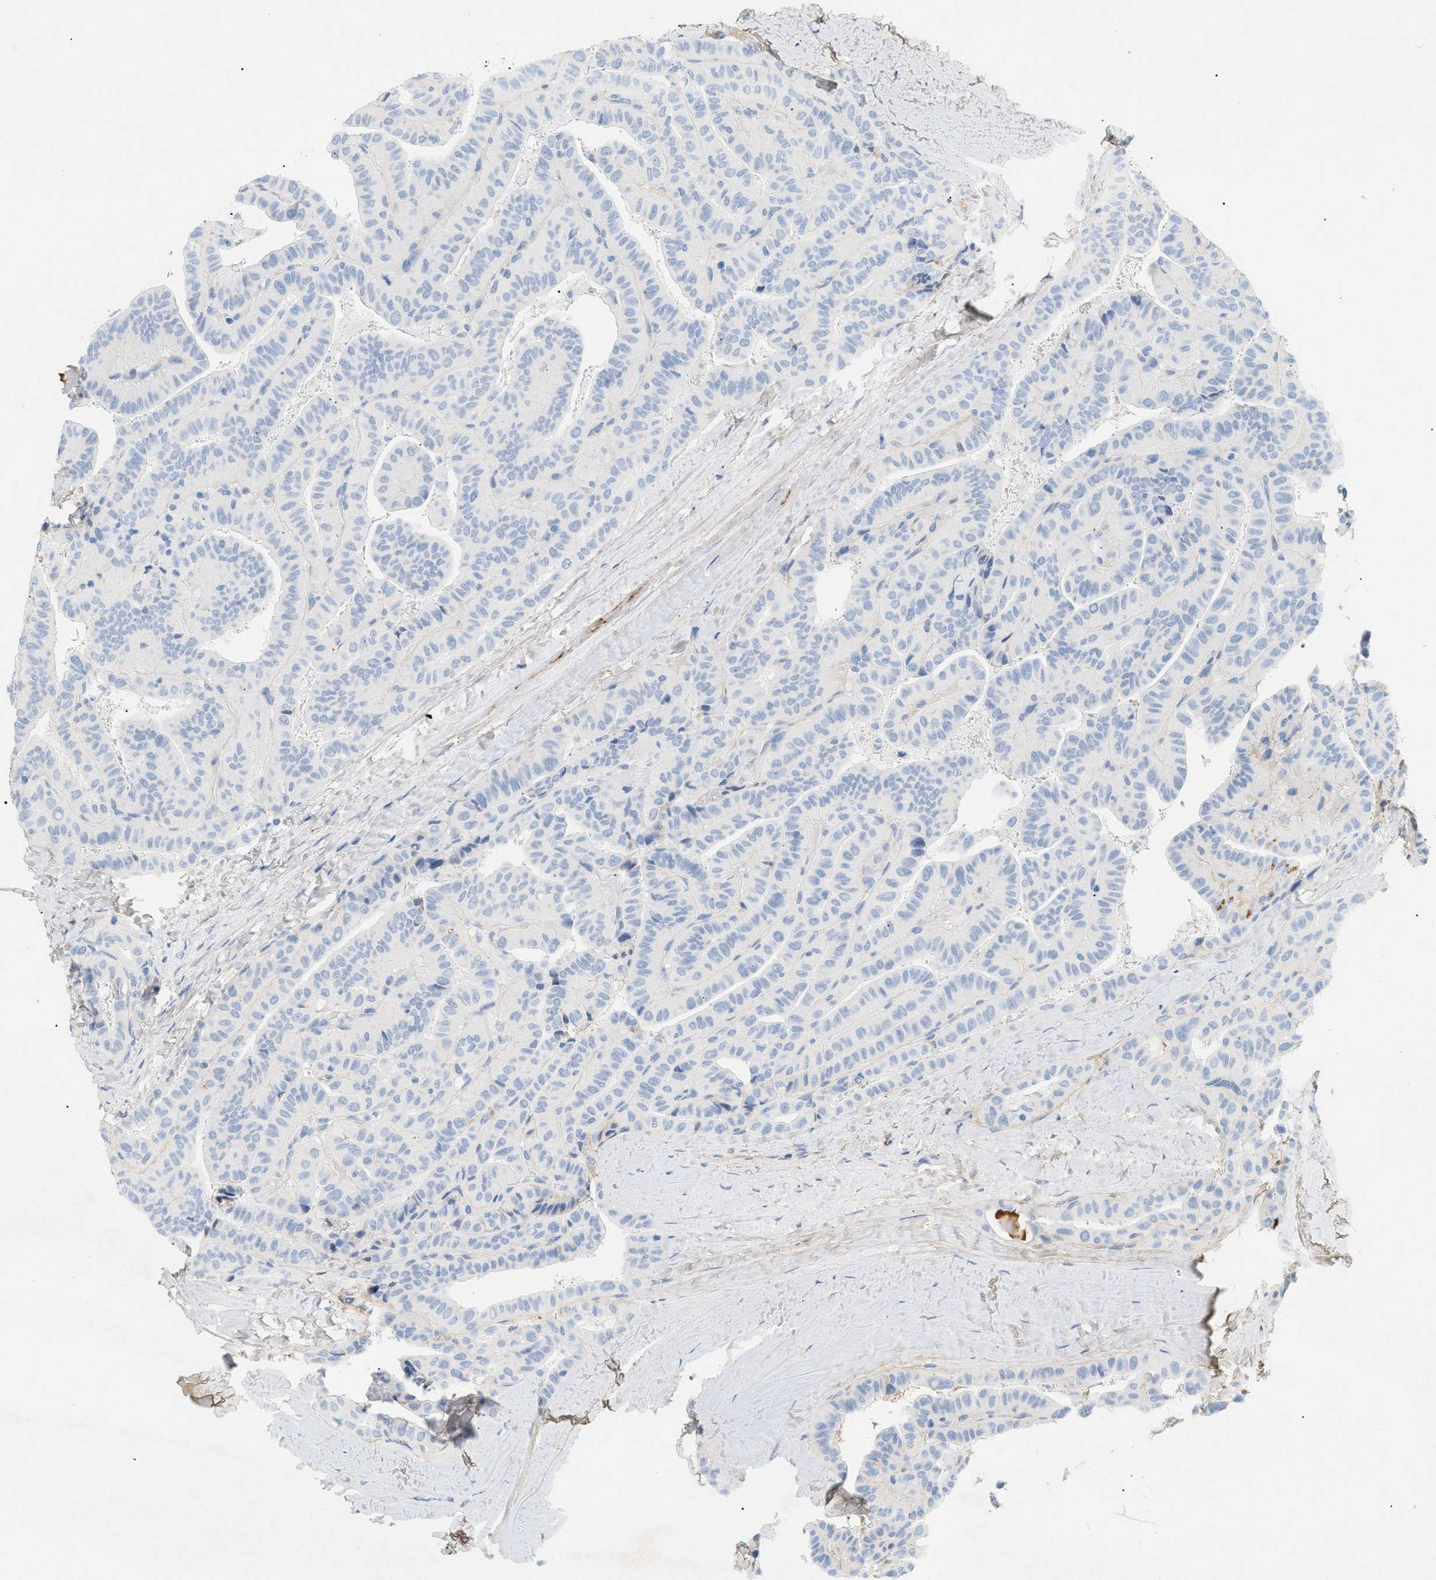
{"staining": {"intensity": "negative", "quantity": "none", "location": "none"}, "tissue": "thyroid cancer", "cell_type": "Tumor cells", "image_type": "cancer", "snomed": [{"axis": "morphology", "description": "Papillary adenocarcinoma, NOS"}, {"axis": "topography", "description": "Thyroid gland"}], "caption": "The IHC histopathology image has no significant positivity in tumor cells of thyroid papillary adenocarcinoma tissue.", "gene": "CFH", "patient": {"sex": "male", "age": 77}}